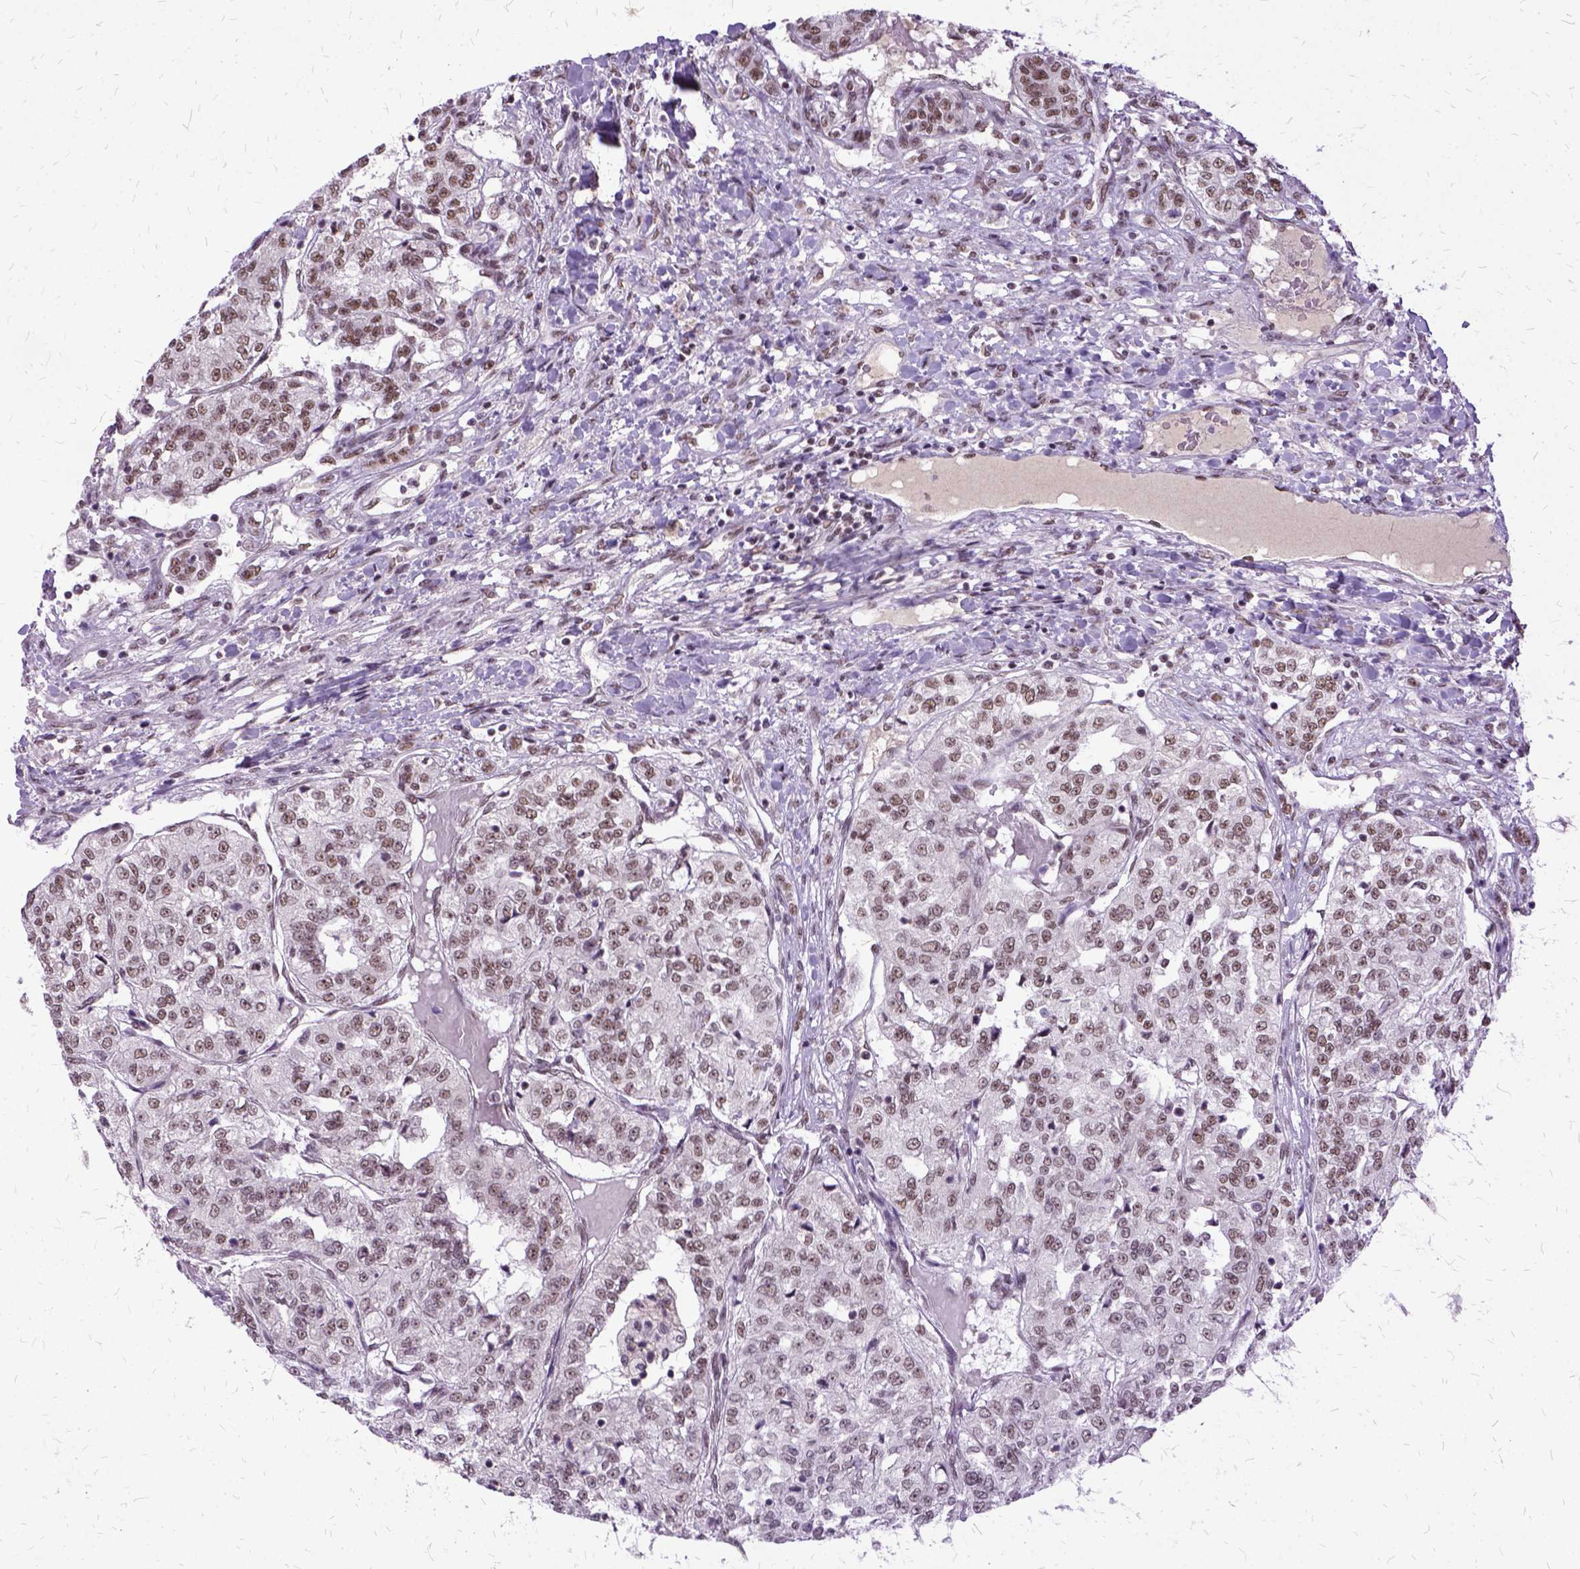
{"staining": {"intensity": "moderate", "quantity": ">75%", "location": "nuclear"}, "tissue": "renal cancer", "cell_type": "Tumor cells", "image_type": "cancer", "snomed": [{"axis": "morphology", "description": "Adenocarcinoma, NOS"}, {"axis": "topography", "description": "Kidney"}], "caption": "A high-resolution image shows IHC staining of renal adenocarcinoma, which displays moderate nuclear expression in approximately >75% of tumor cells. Using DAB (brown) and hematoxylin (blue) stains, captured at high magnification using brightfield microscopy.", "gene": "SETD1A", "patient": {"sex": "female", "age": 63}}